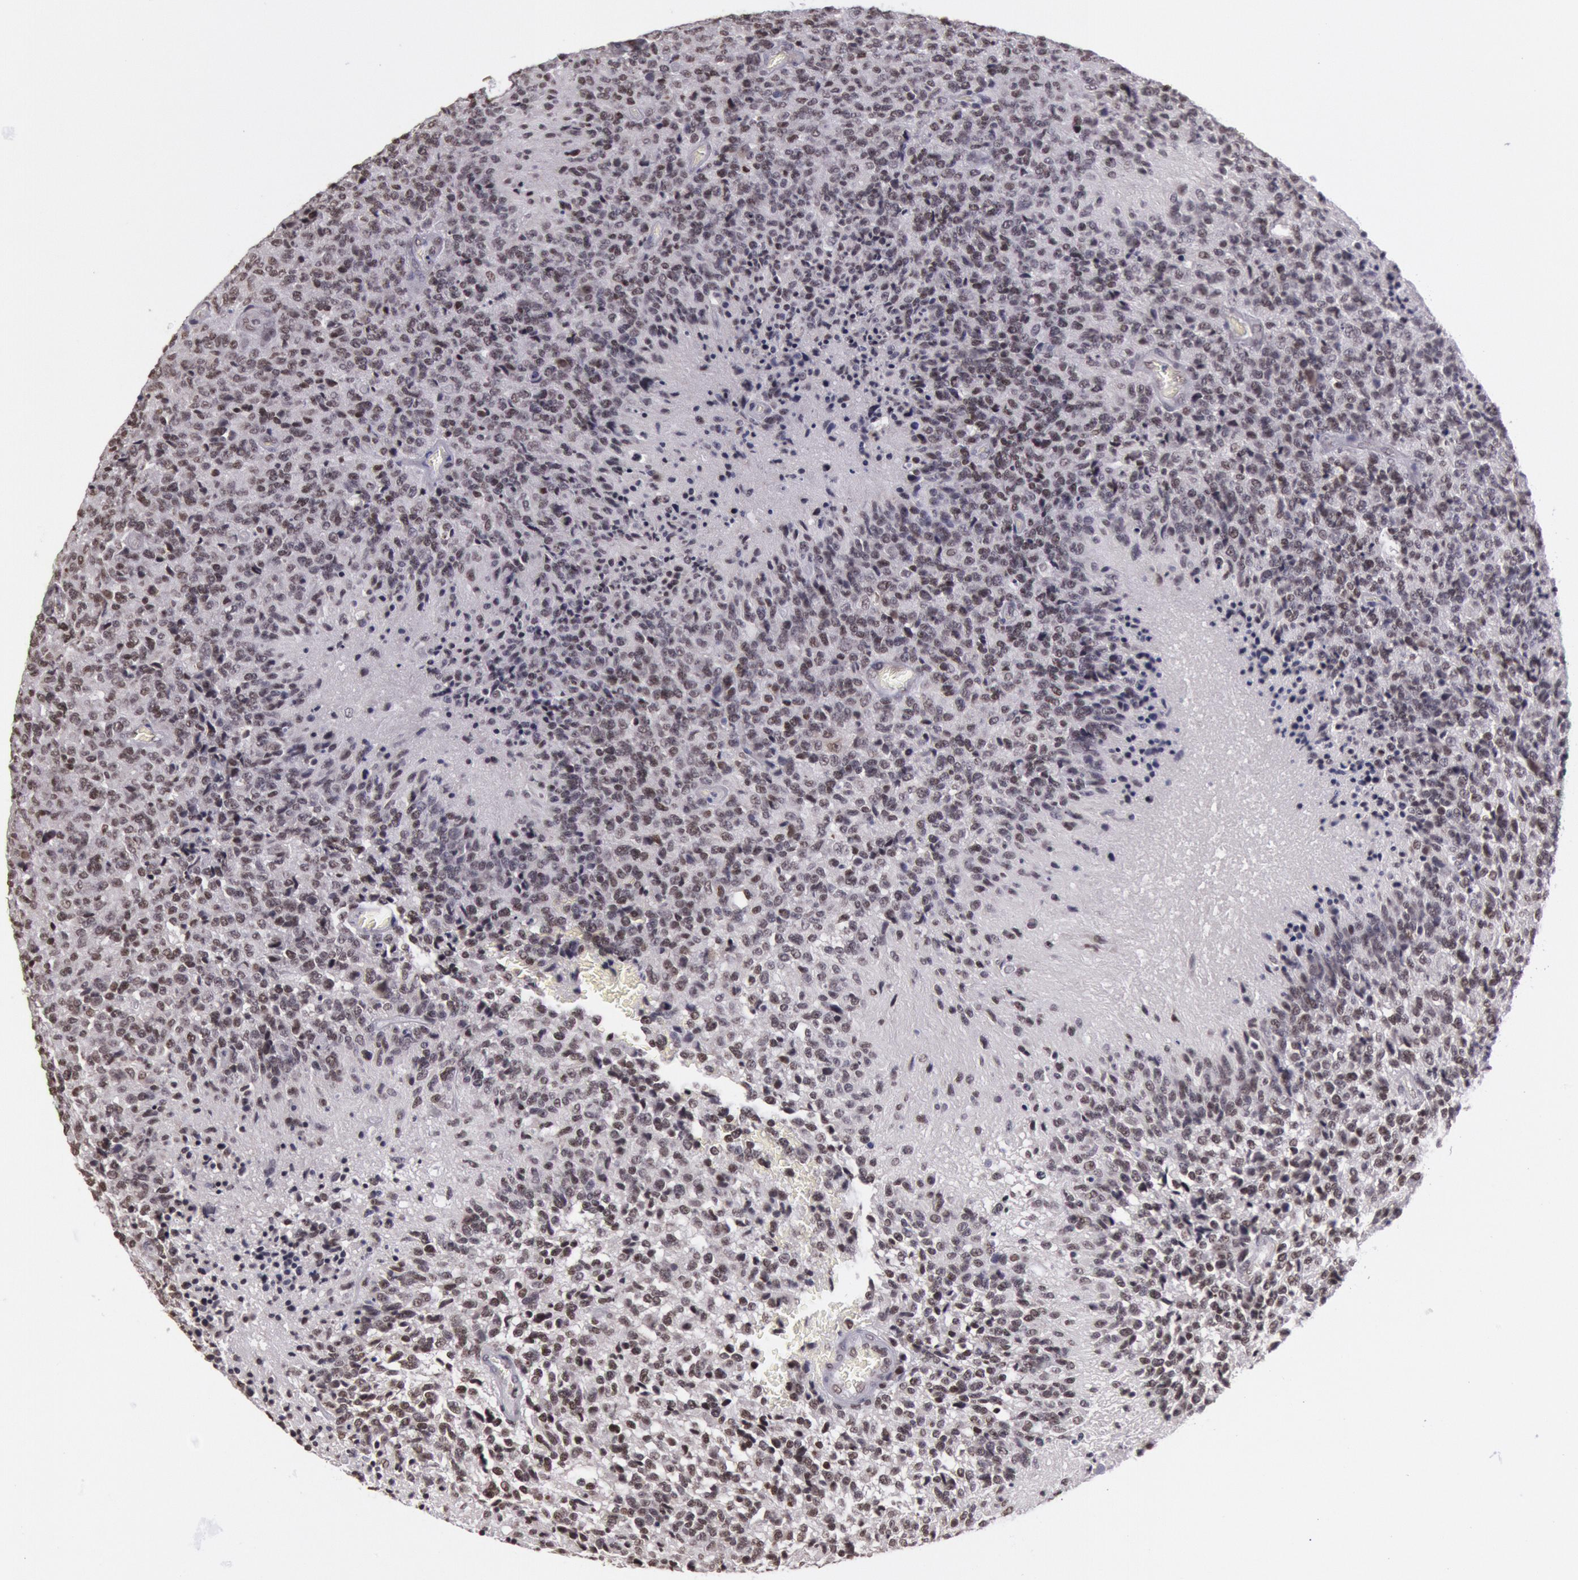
{"staining": {"intensity": "moderate", "quantity": "25%-75%", "location": "nuclear"}, "tissue": "glioma", "cell_type": "Tumor cells", "image_type": "cancer", "snomed": [{"axis": "morphology", "description": "Glioma, malignant, High grade"}, {"axis": "topography", "description": "Brain"}], "caption": "About 25%-75% of tumor cells in human glioma display moderate nuclear protein staining as visualized by brown immunohistochemical staining.", "gene": "NKAP", "patient": {"sex": "male", "age": 36}}